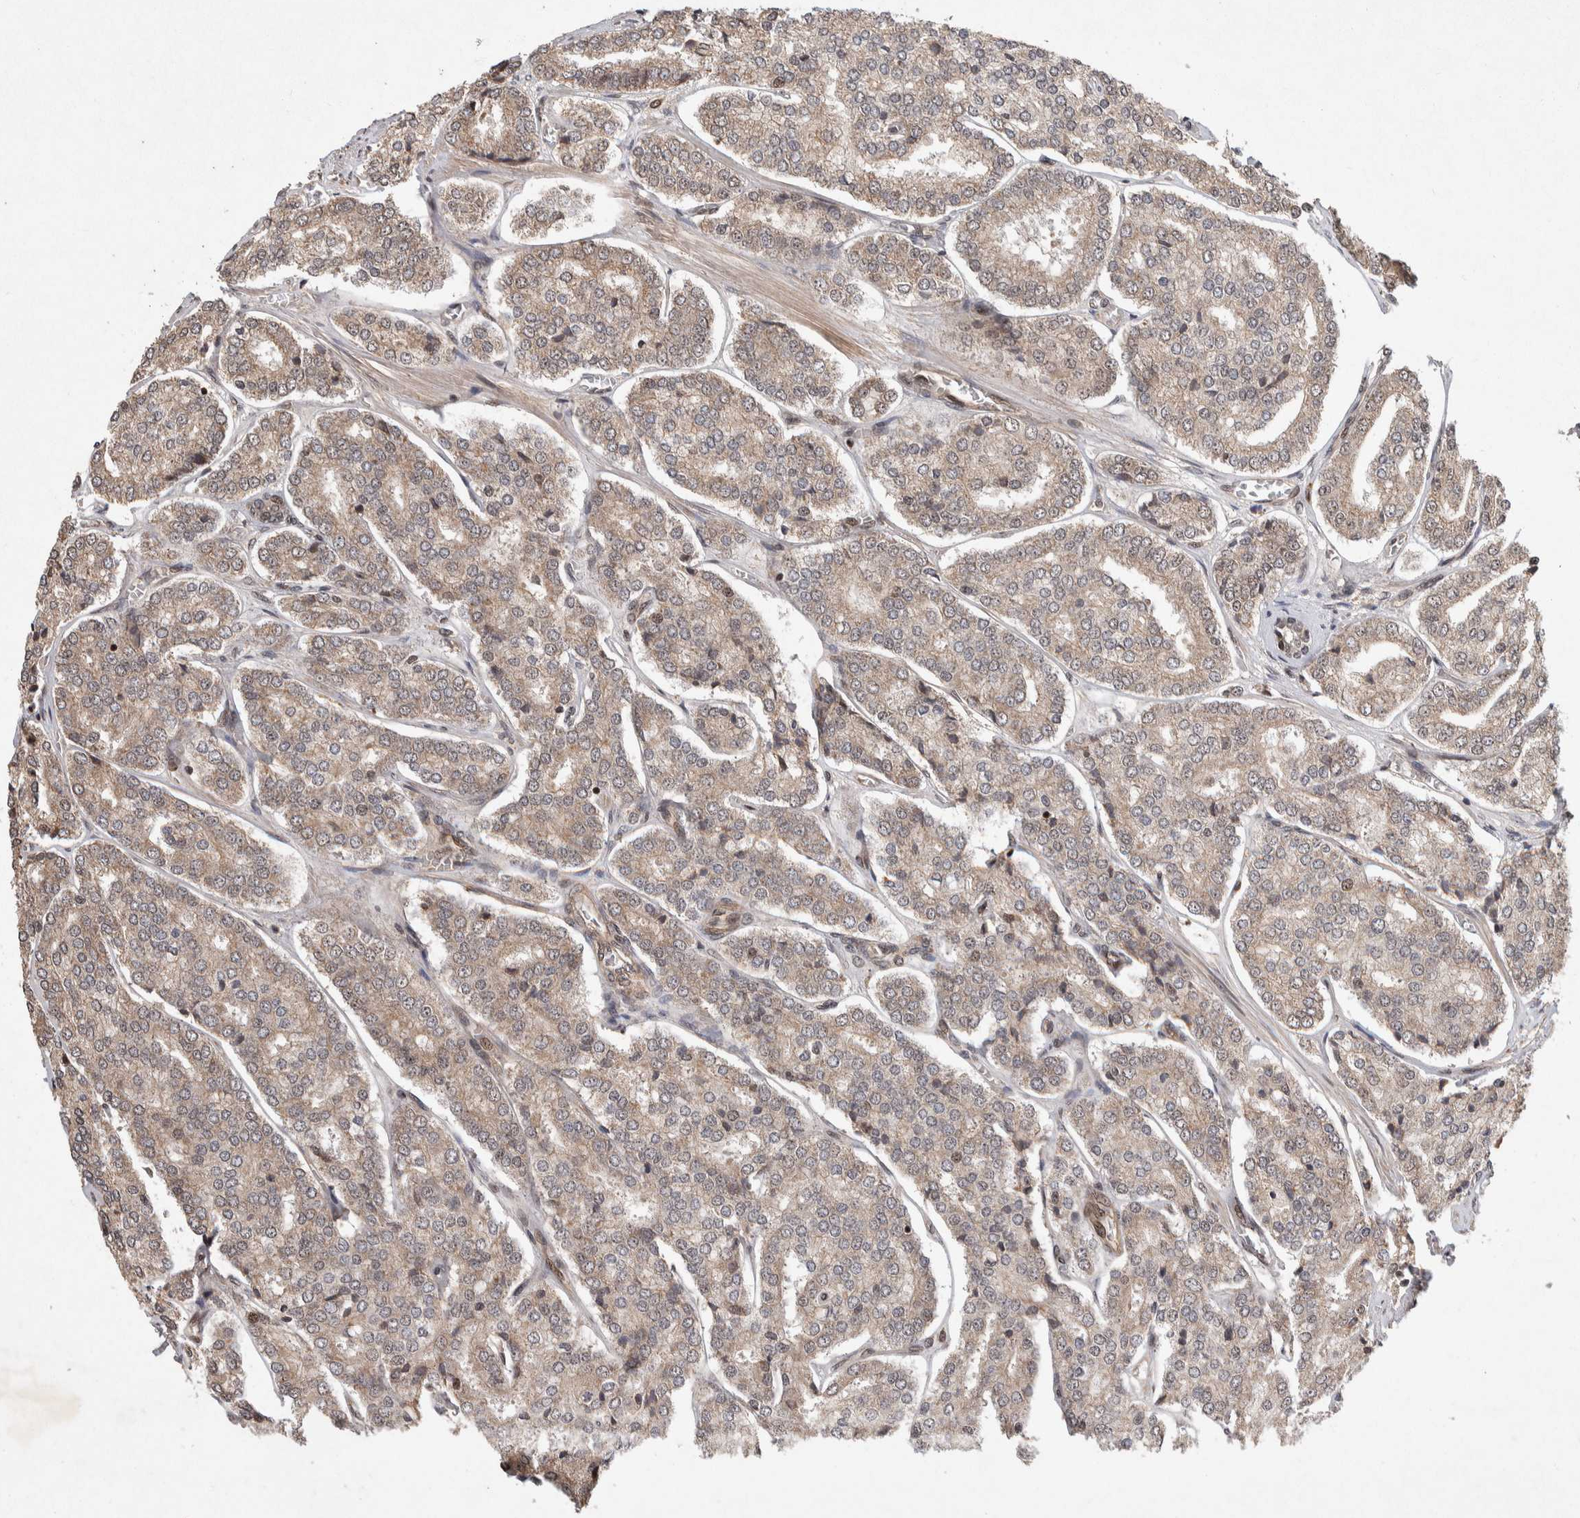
{"staining": {"intensity": "weak", "quantity": ">75%", "location": "cytoplasmic/membranous"}, "tissue": "prostate cancer", "cell_type": "Tumor cells", "image_type": "cancer", "snomed": [{"axis": "morphology", "description": "Adenocarcinoma, High grade"}, {"axis": "topography", "description": "Prostate"}], "caption": "The immunohistochemical stain shows weak cytoplasmic/membranous expression in tumor cells of prostate cancer (high-grade adenocarcinoma) tissue.", "gene": "TOR1B", "patient": {"sex": "male", "age": 65}}